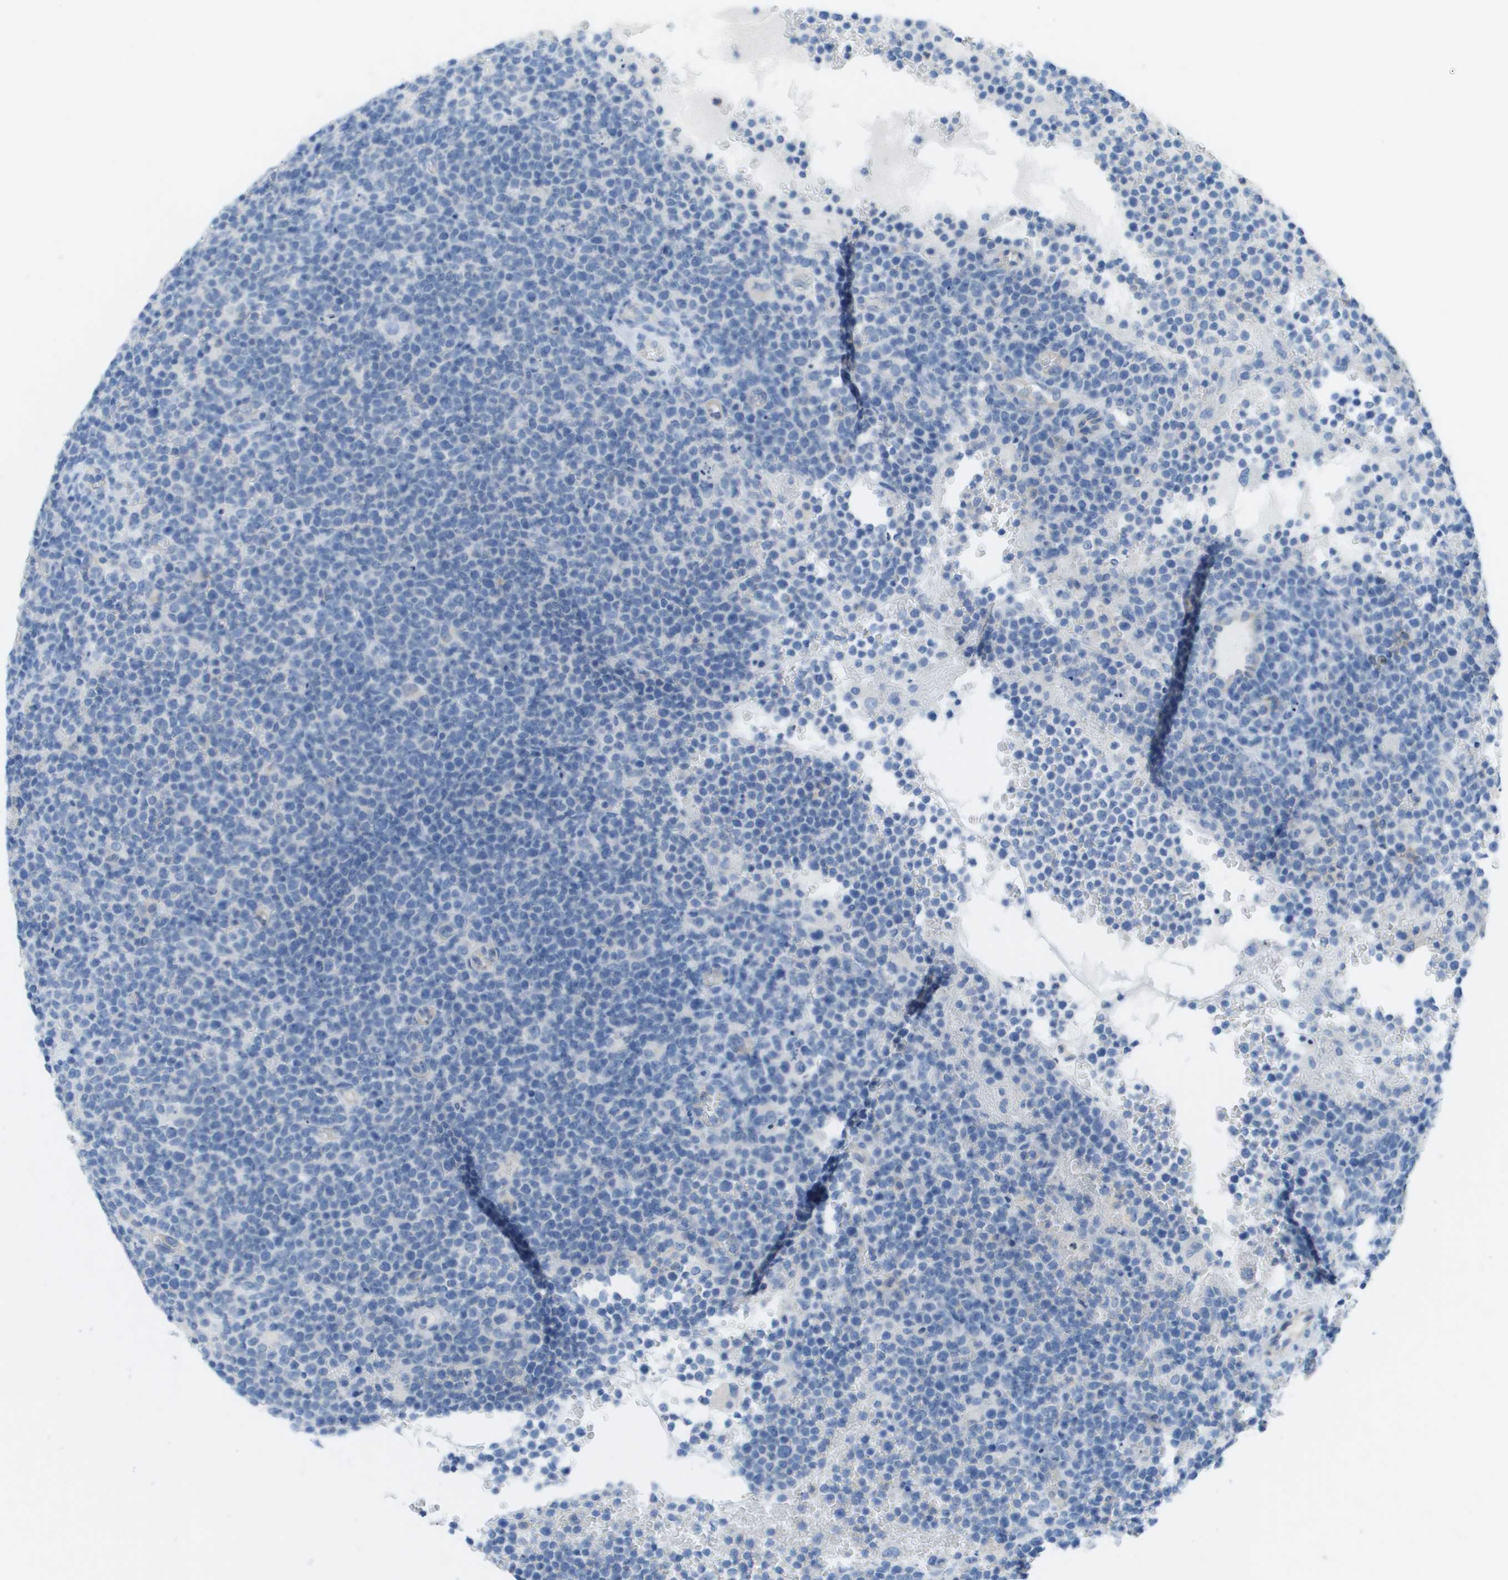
{"staining": {"intensity": "negative", "quantity": "none", "location": "none"}, "tissue": "lymphoma", "cell_type": "Tumor cells", "image_type": "cancer", "snomed": [{"axis": "morphology", "description": "Malignant lymphoma, non-Hodgkin's type, High grade"}, {"axis": "topography", "description": "Lymph node"}], "caption": "Immunohistochemistry (IHC) histopathology image of neoplastic tissue: human high-grade malignant lymphoma, non-Hodgkin's type stained with DAB exhibits no significant protein expression in tumor cells.", "gene": "CD46", "patient": {"sex": "male", "age": 61}}